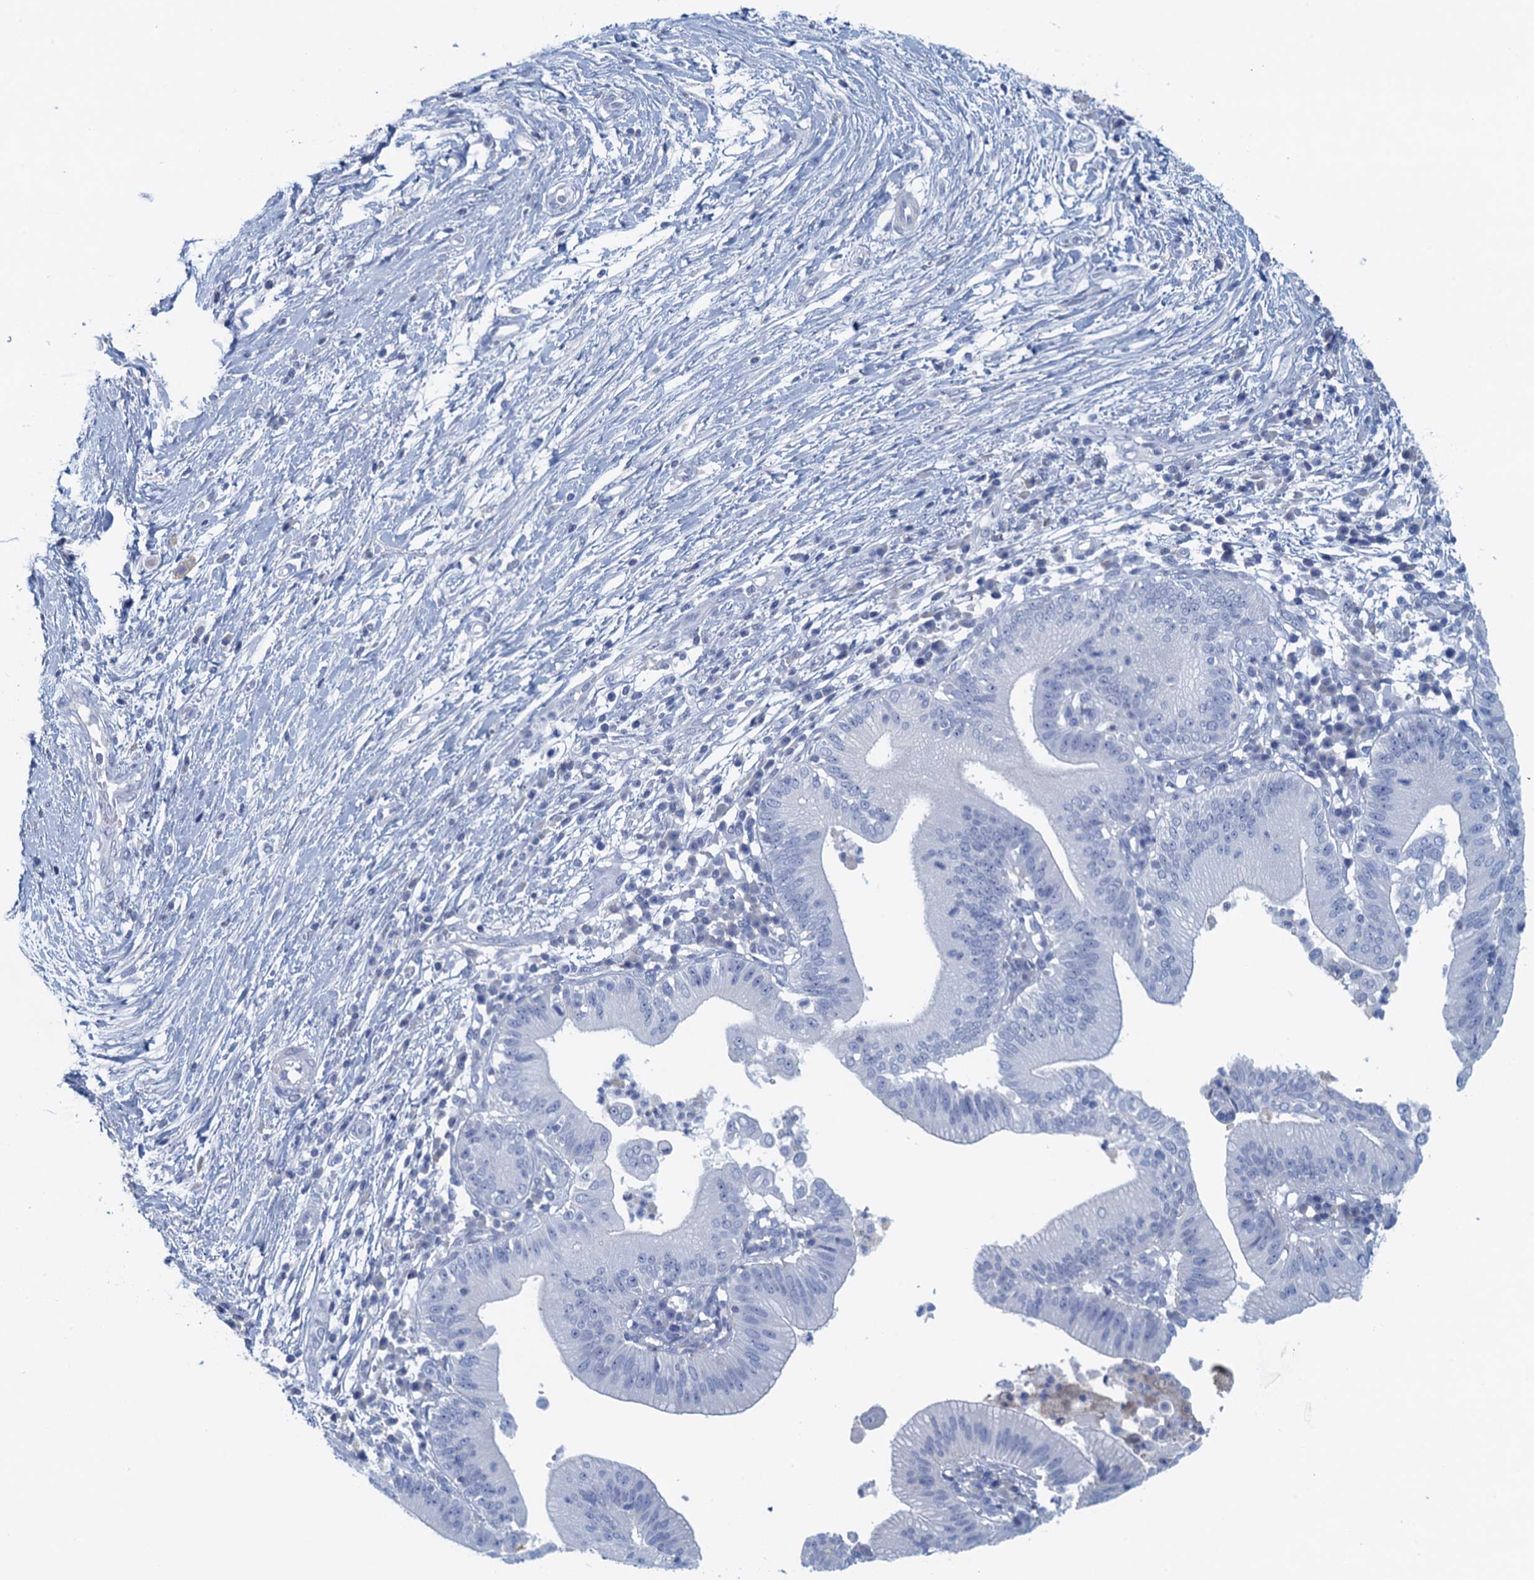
{"staining": {"intensity": "negative", "quantity": "none", "location": "none"}, "tissue": "pancreatic cancer", "cell_type": "Tumor cells", "image_type": "cancer", "snomed": [{"axis": "morphology", "description": "Adenocarcinoma, NOS"}, {"axis": "topography", "description": "Pancreas"}], "caption": "High magnification brightfield microscopy of adenocarcinoma (pancreatic) stained with DAB (brown) and counterstained with hematoxylin (blue): tumor cells show no significant expression.", "gene": "CYP51A1", "patient": {"sex": "male", "age": 68}}